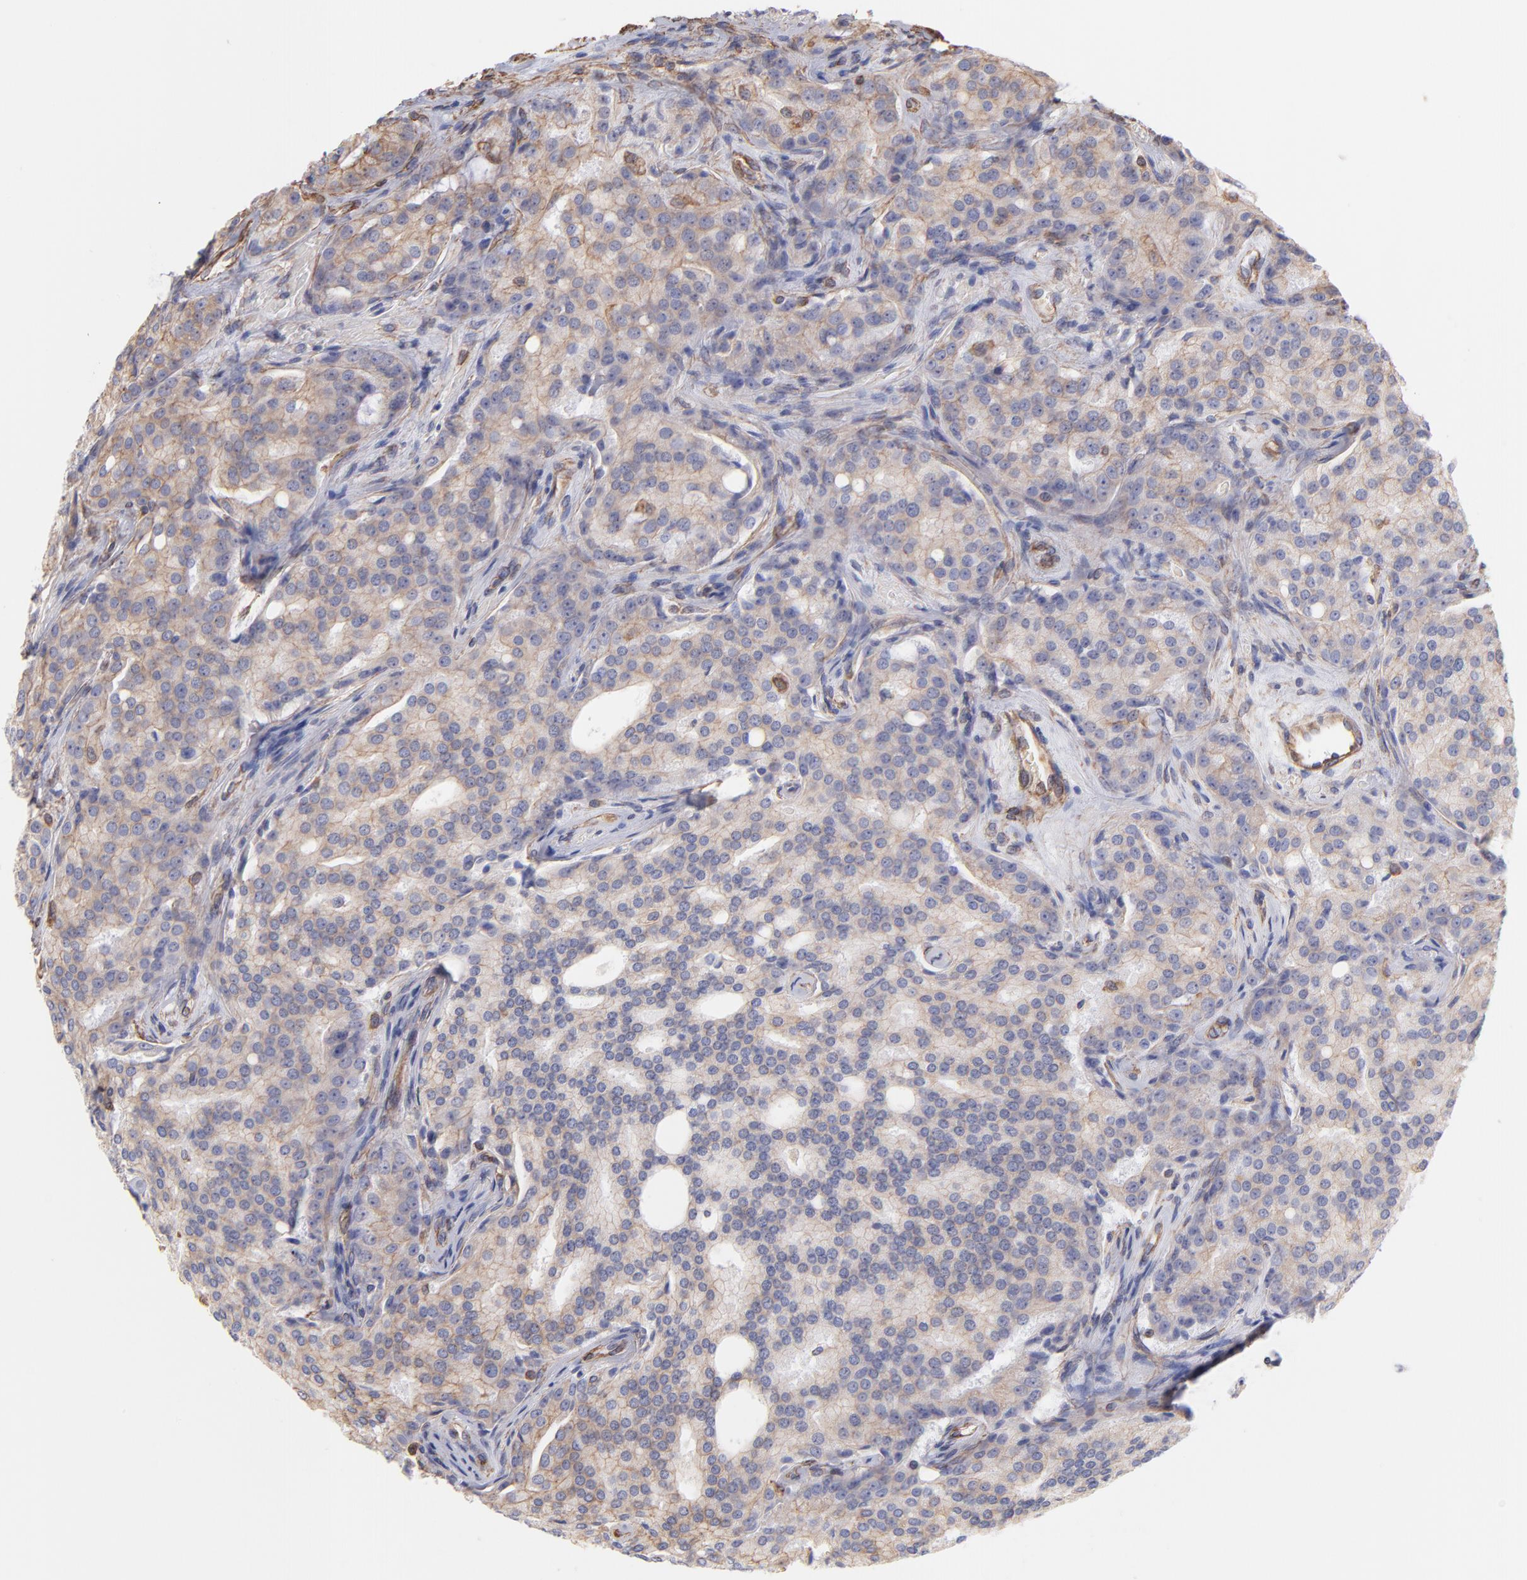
{"staining": {"intensity": "weak", "quantity": "25%-75%", "location": "cytoplasmic/membranous"}, "tissue": "prostate cancer", "cell_type": "Tumor cells", "image_type": "cancer", "snomed": [{"axis": "morphology", "description": "Adenocarcinoma, High grade"}, {"axis": "topography", "description": "Prostate"}], "caption": "Approximately 25%-75% of tumor cells in human prostate cancer display weak cytoplasmic/membranous protein expression as visualized by brown immunohistochemical staining.", "gene": "PLEC", "patient": {"sex": "male", "age": 72}}